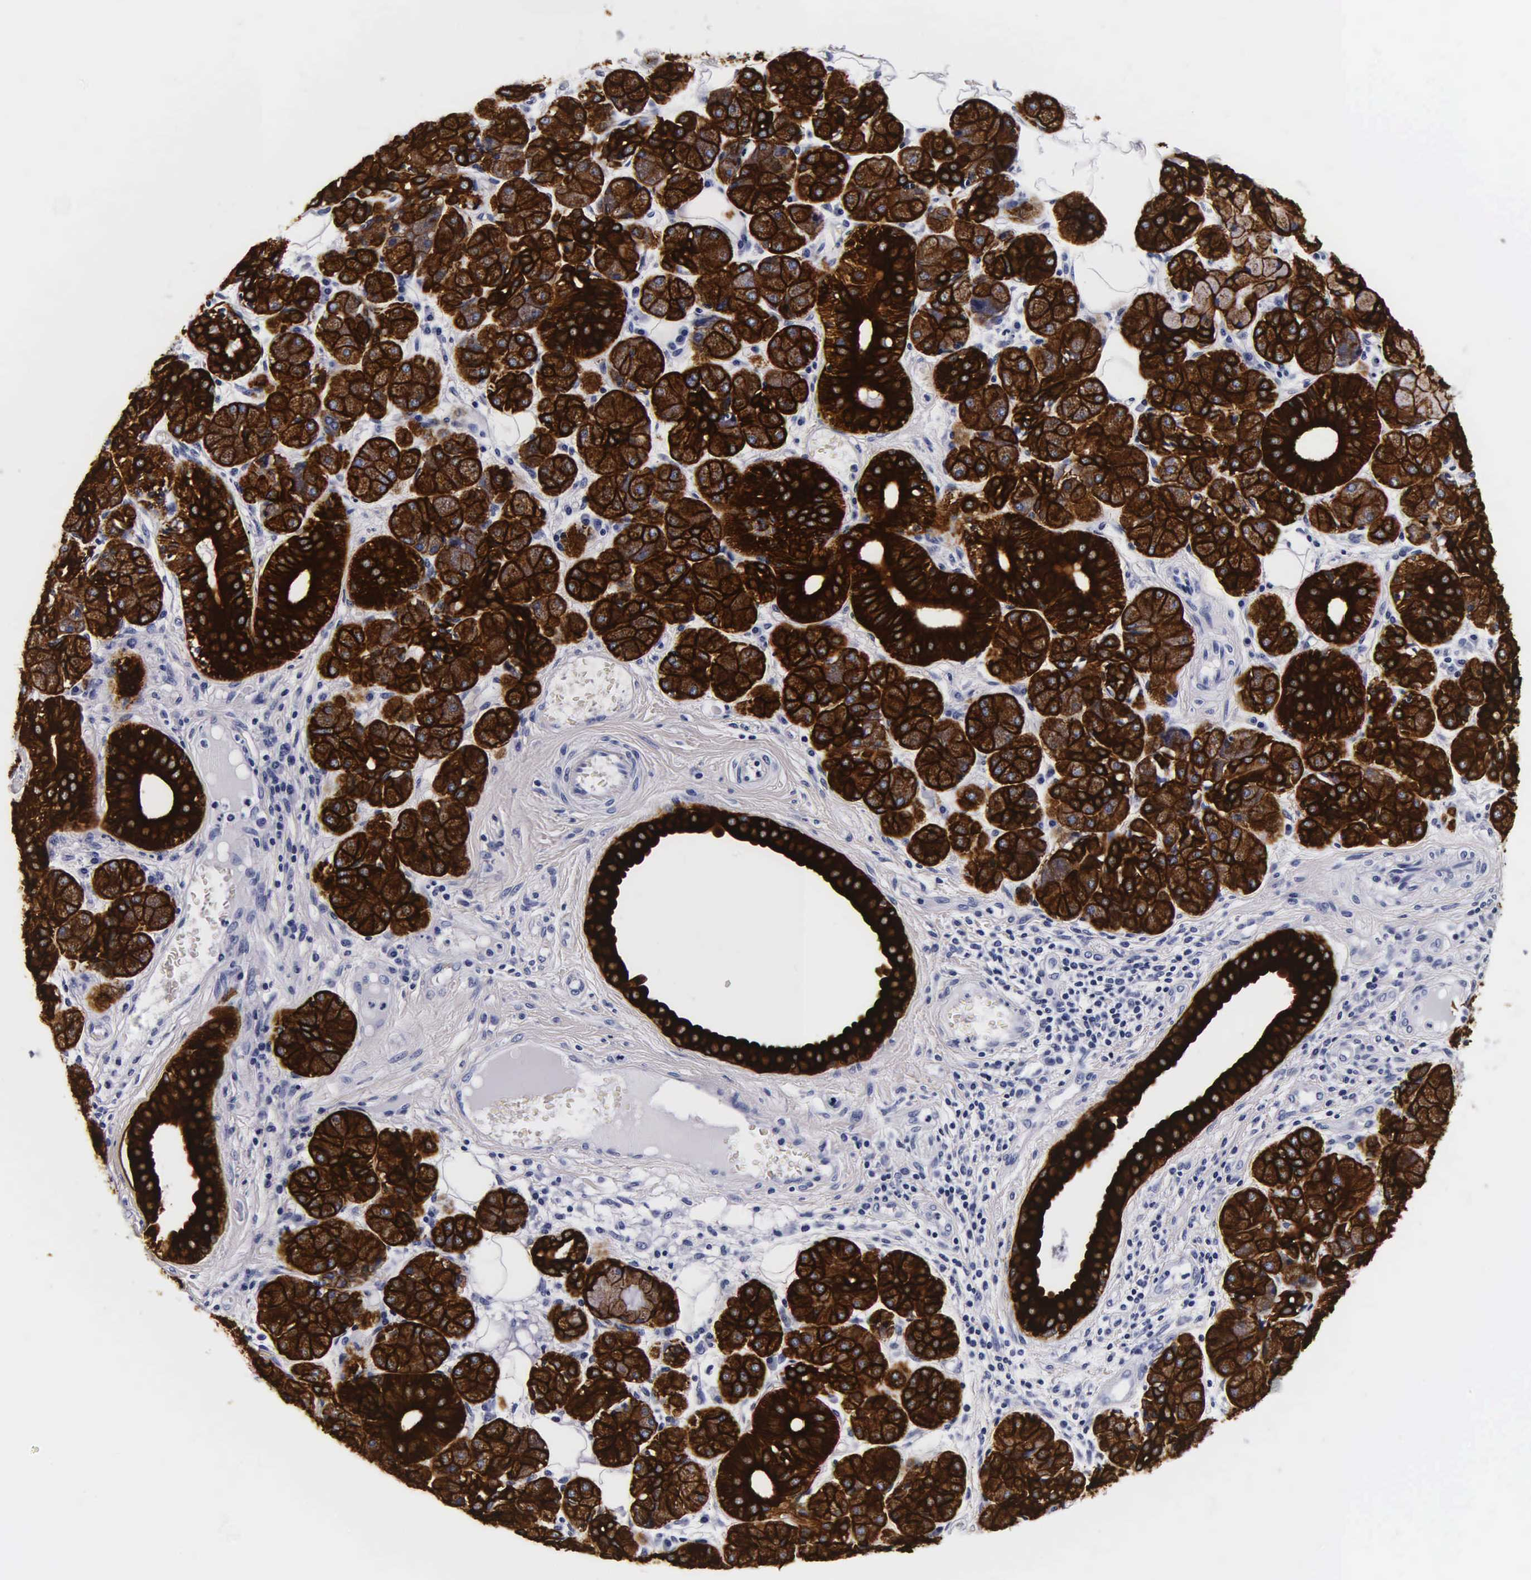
{"staining": {"intensity": "strong", "quantity": ">75%", "location": "cytoplasmic/membranous"}, "tissue": "salivary gland", "cell_type": "Glandular cells", "image_type": "normal", "snomed": [{"axis": "morphology", "description": "Normal tissue, NOS"}, {"axis": "topography", "description": "Salivary gland"}], "caption": "Brown immunohistochemical staining in normal salivary gland exhibits strong cytoplasmic/membranous staining in approximately >75% of glandular cells. (DAB (3,3'-diaminobenzidine) IHC with brightfield microscopy, high magnification).", "gene": "KRT18", "patient": {"sex": "male", "age": 54}}